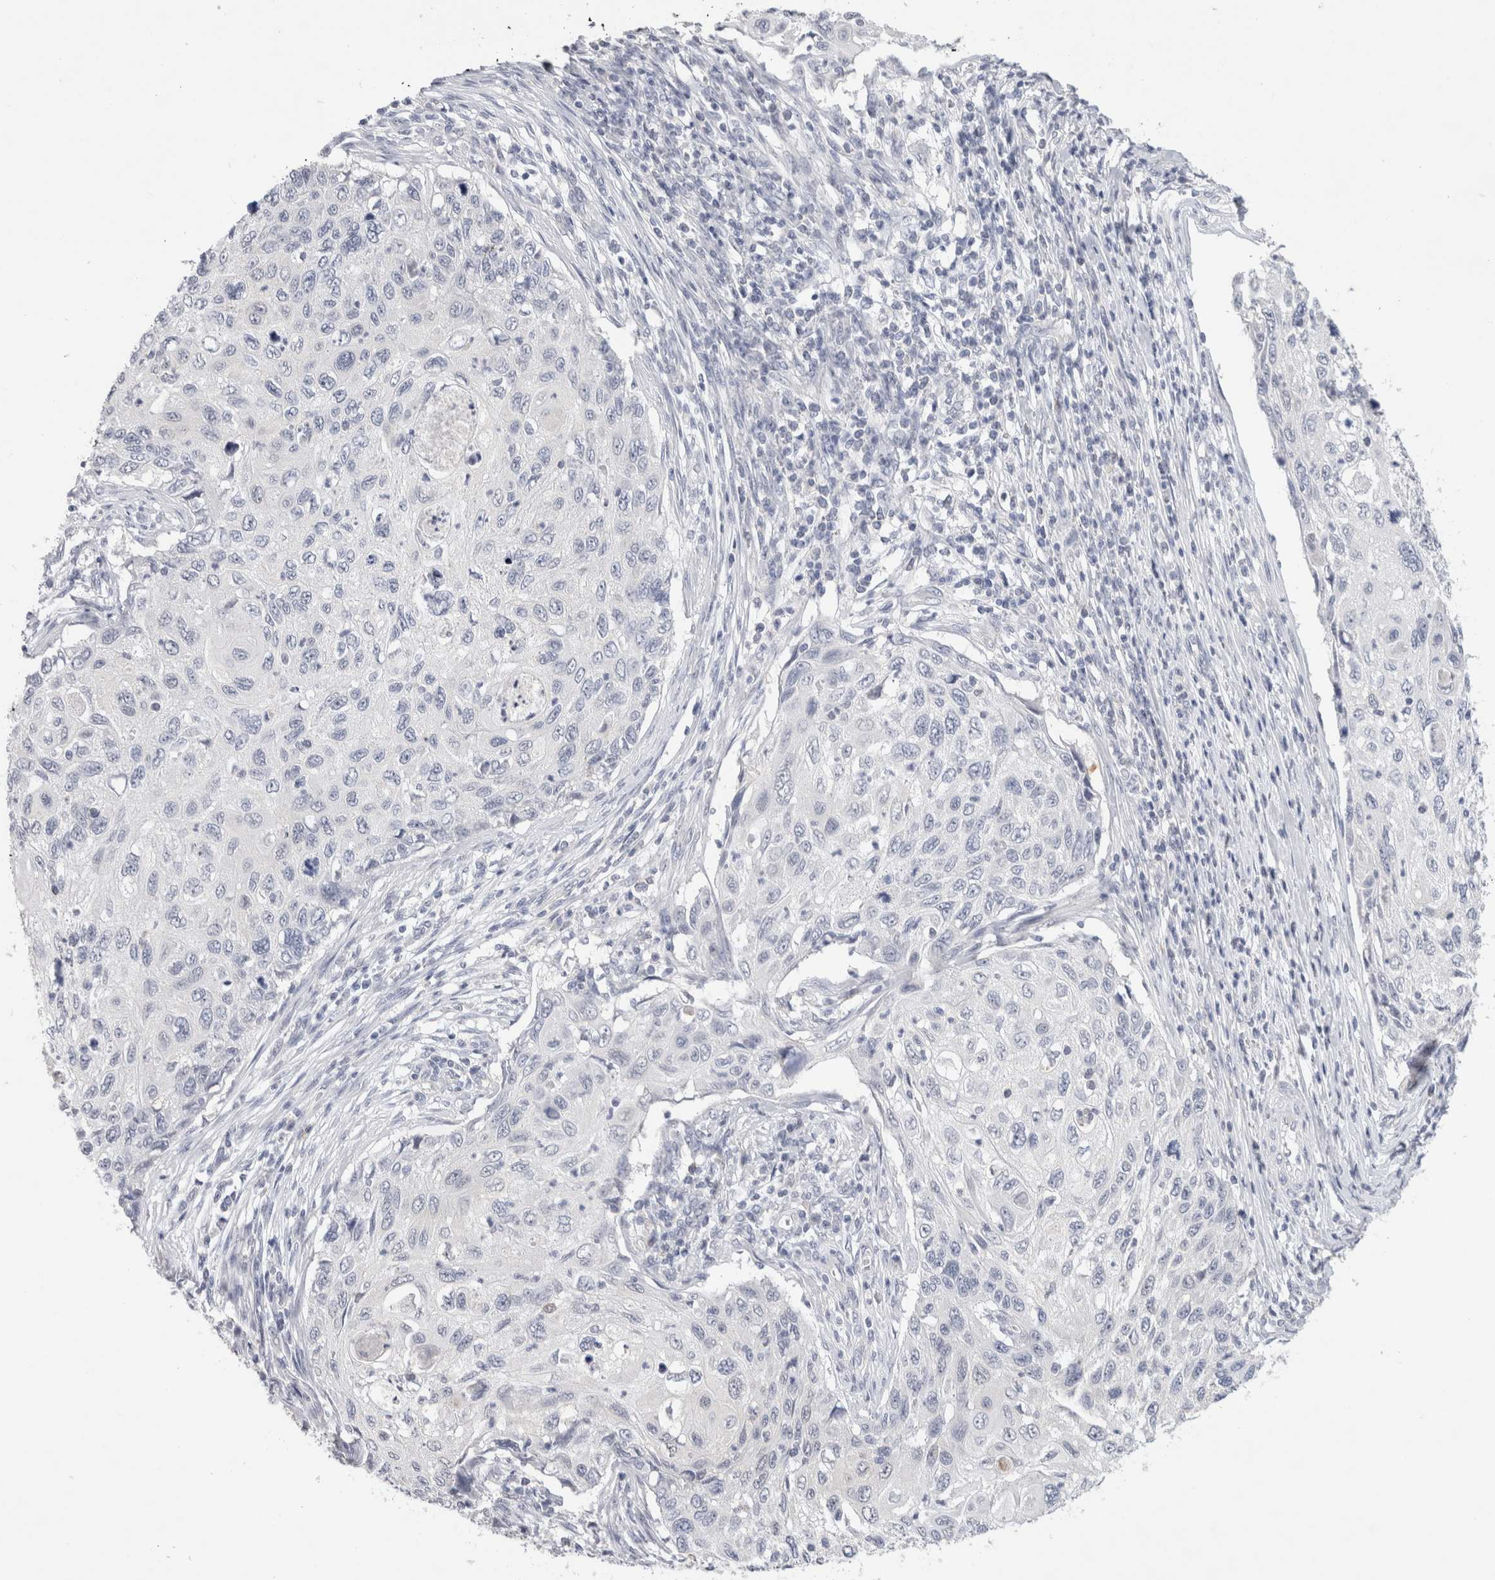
{"staining": {"intensity": "negative", "quantity": "none", "location": "none"}, "tissue": "cervical cancer", "cell_type": "Tumor cells", "image_type": "cancer", "snomed": [{"axis": "morphology", "description": "Squamous cell carcinoma, NOS"}, {"axis": "topography", "description": "Cervix"}], "caption": "Cervical cancer was stained to show a protein in brown. There is no significant expression in tumor cells.", "gene": "TONSL", "patient": {"sex": "female", "age": 70}}